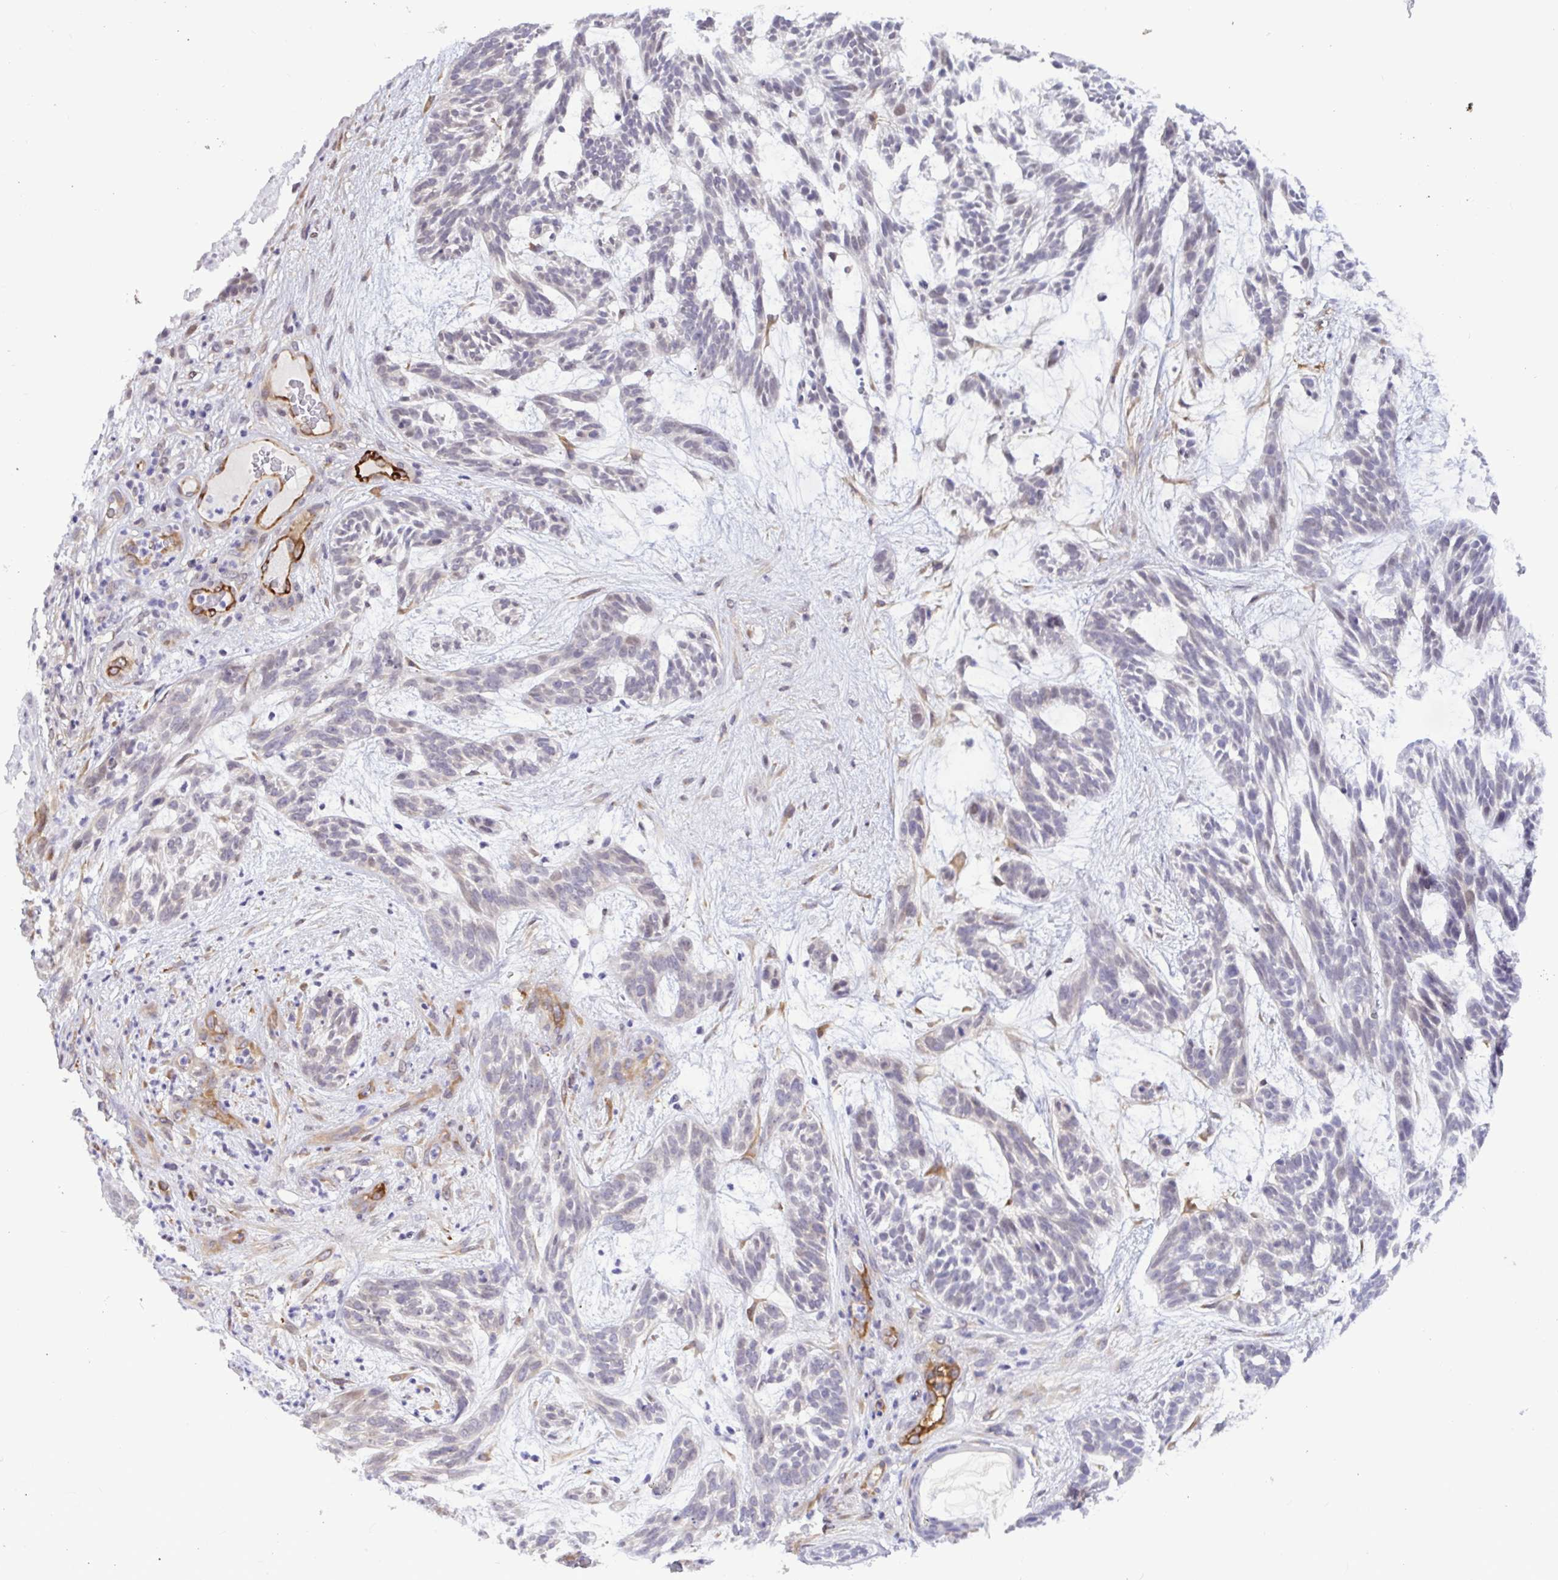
{"staining": {"intensity": "negative", "quantity": "none", "location": "none"}, "tissue": "skin cancer", "cell_type": "Tumor cells", "image_type": "cancer", "snomed": [{"axis": "morphology", "description": "Basal cell carcinoma"}, {"axis": "topography", "description": "Skin"}, {"axis": "topography", "description": "Skin, foot"}], "caption": "Immunohistochemistry histopathology image of human skin cancer (basal cell carcinoma) stained for a protein (brown), which shows no expression in tumor cells.", "gene": "EML1", "patient": {"sex": "female", "age": 77}}